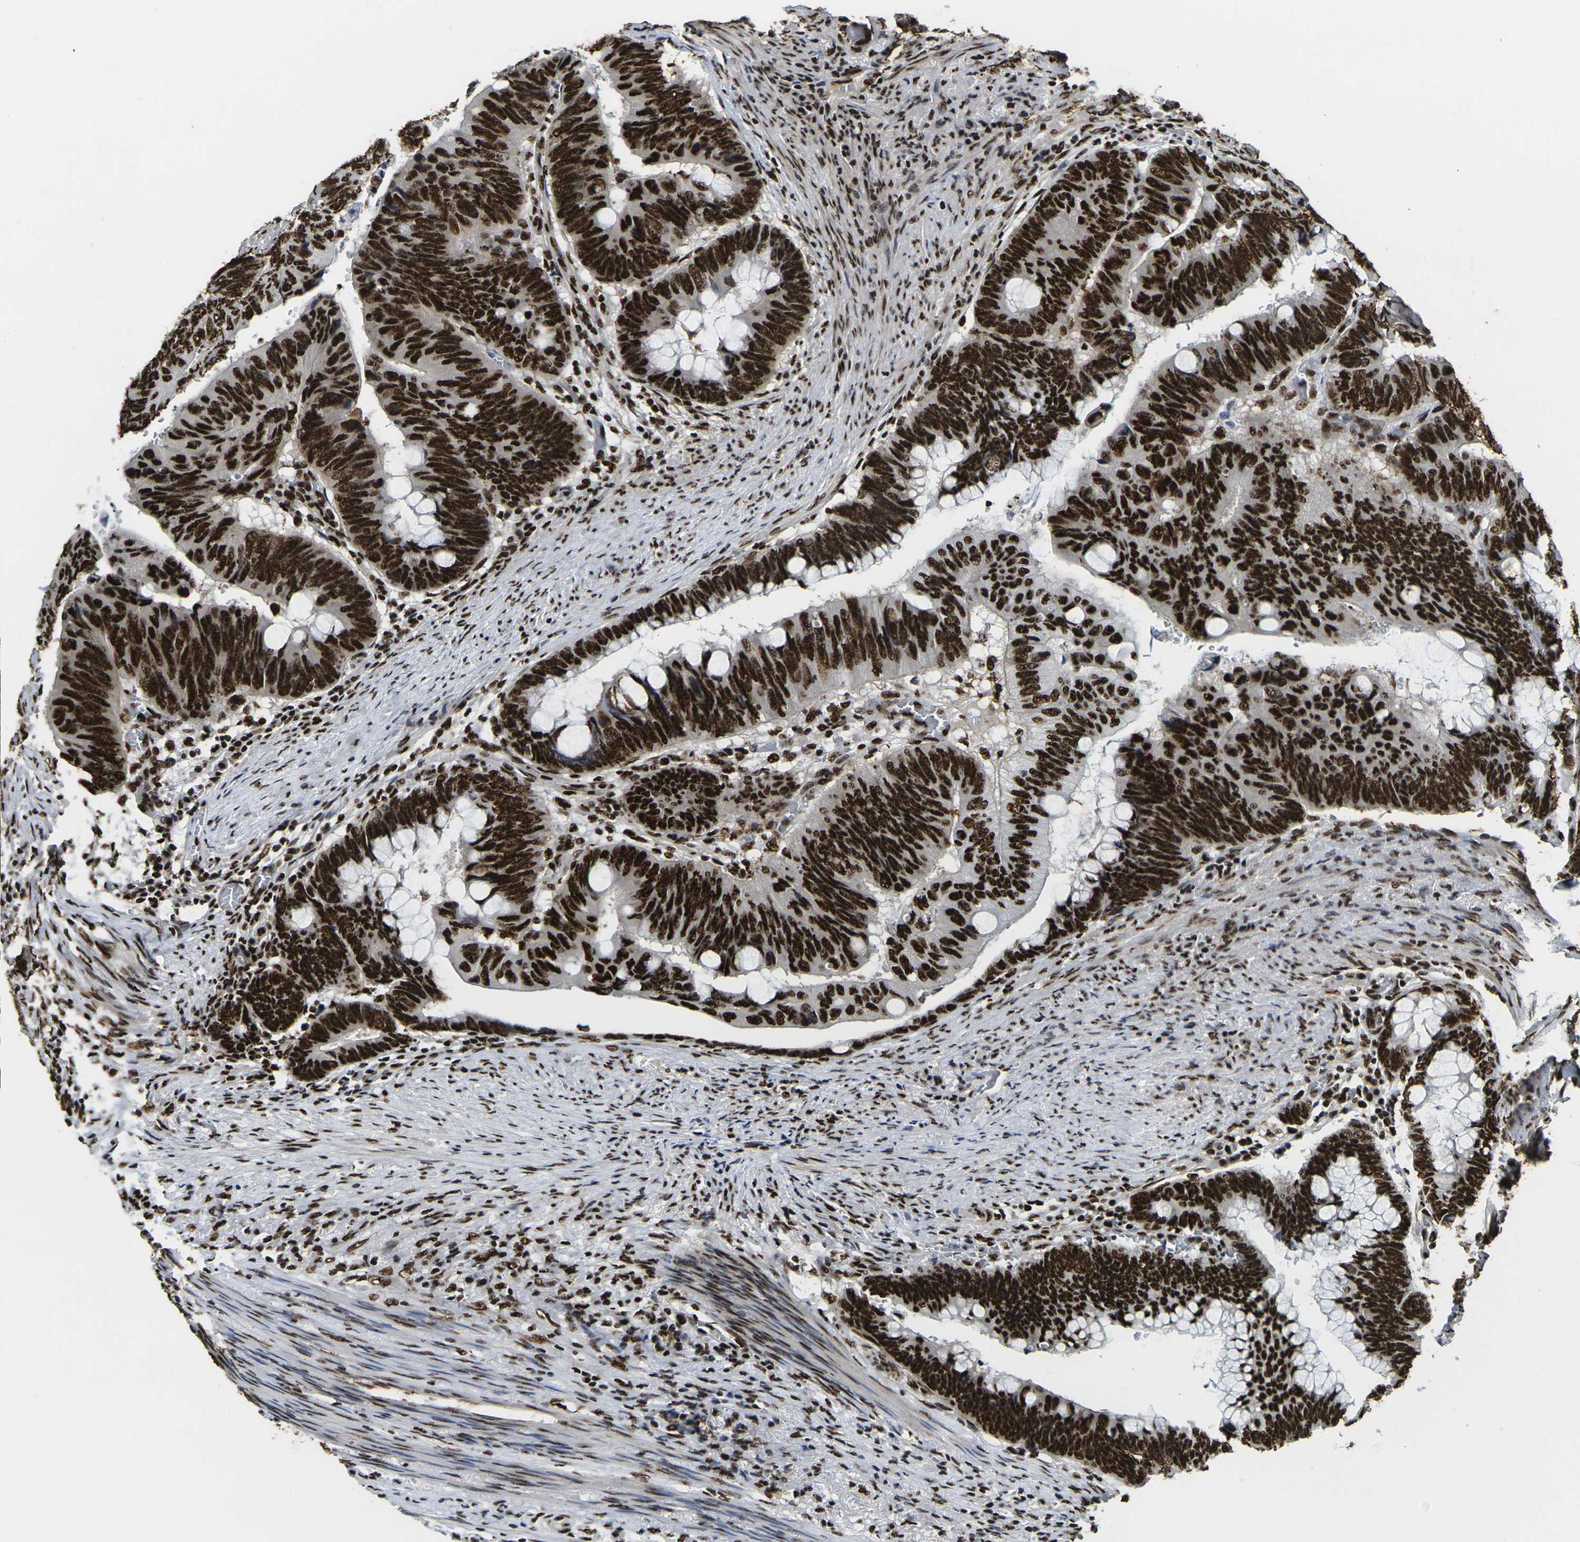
{"staining": {"intensity": "strong", "quantity": ">75%", "location": "nuclear"}, "tissue": "colorectal cancer", "cell_type": "Tumor cells", "image_type": "cancer", "snomed": [{"axis": "morphology", "description": "Normal tissue, NOS"}, {"axis": "morphology", "description": "Adenocarcinoma, NOS"}, {"axis": "topography", "description": "Rectum"}, {"axis": "topography", "description": "Peripheral nerve tissue"}], "caption": "An immunohistochemistry (IHC) micrograph of neoplastic tissue is shown. Protein staining in brown highlights strong nuclear positivity in colorectal cancer within tumor cells.", "gene": "SMARCC1", "patient": {"sex": "male", "age": 92}}